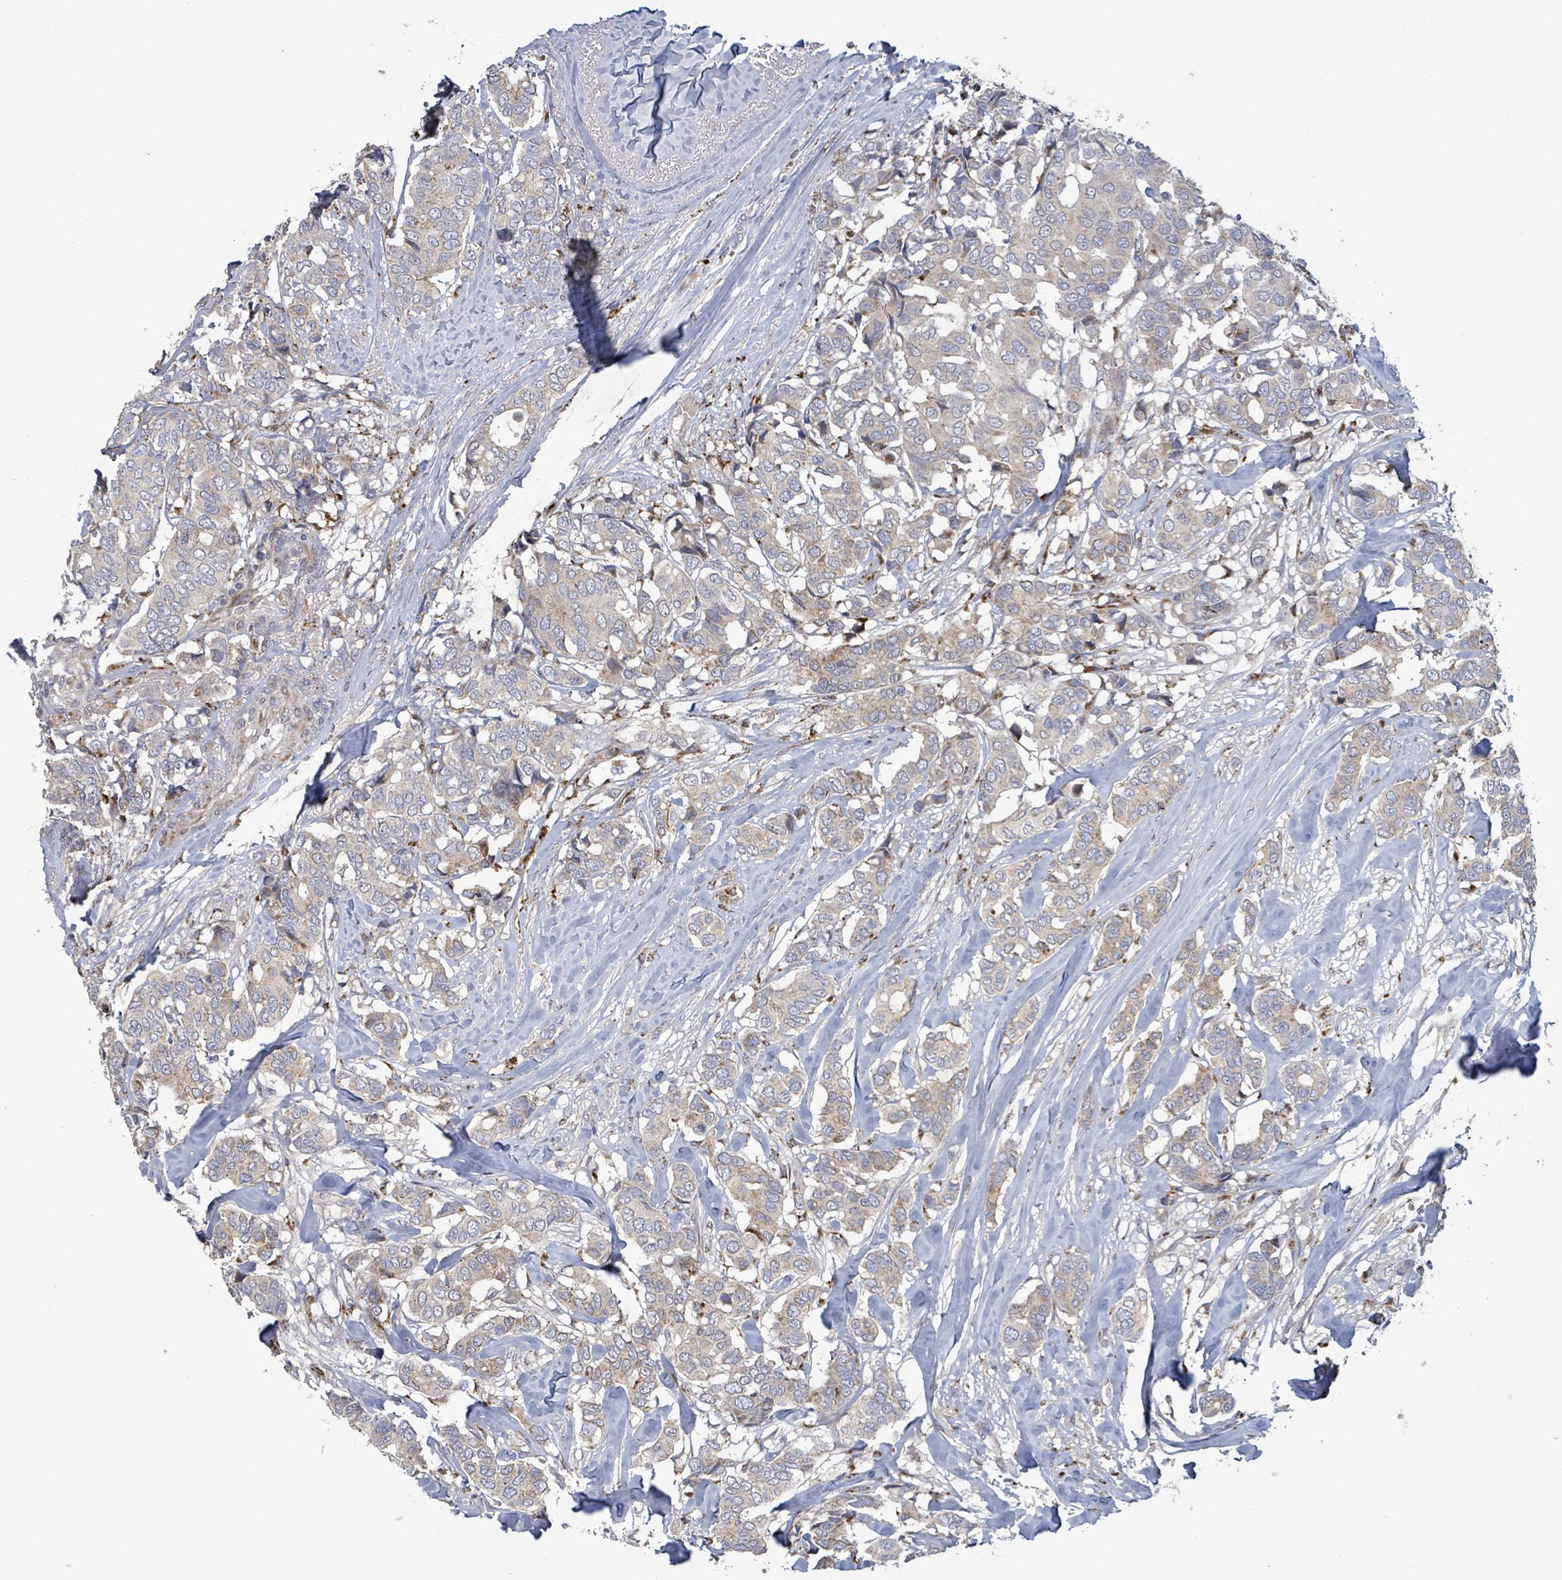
{"staining": {"intensity": "moderate", "quantity": "25%-75%", "location": "cytoplasmic/membranous"}, "tissue": "breast cancer", "cell_type": "Tumor cells", "image_type": "cancer", "snomed": [{"axis": "morphology", "description": "Duct carcinoma"}, {"axis": "topography", "description": "Breast"}], "caption": "Immunohistochemical staining of human breast cancer (invasive ductal carcinoma) shows medium levels of moderate cytoplasmic/membranous protein positivity in about 25%-75% of tumor cells. (IHC, brightfield microscopy, high magnification).", "gene": "DIPK2A", "patient": {"sex": "female", "age": 87}}